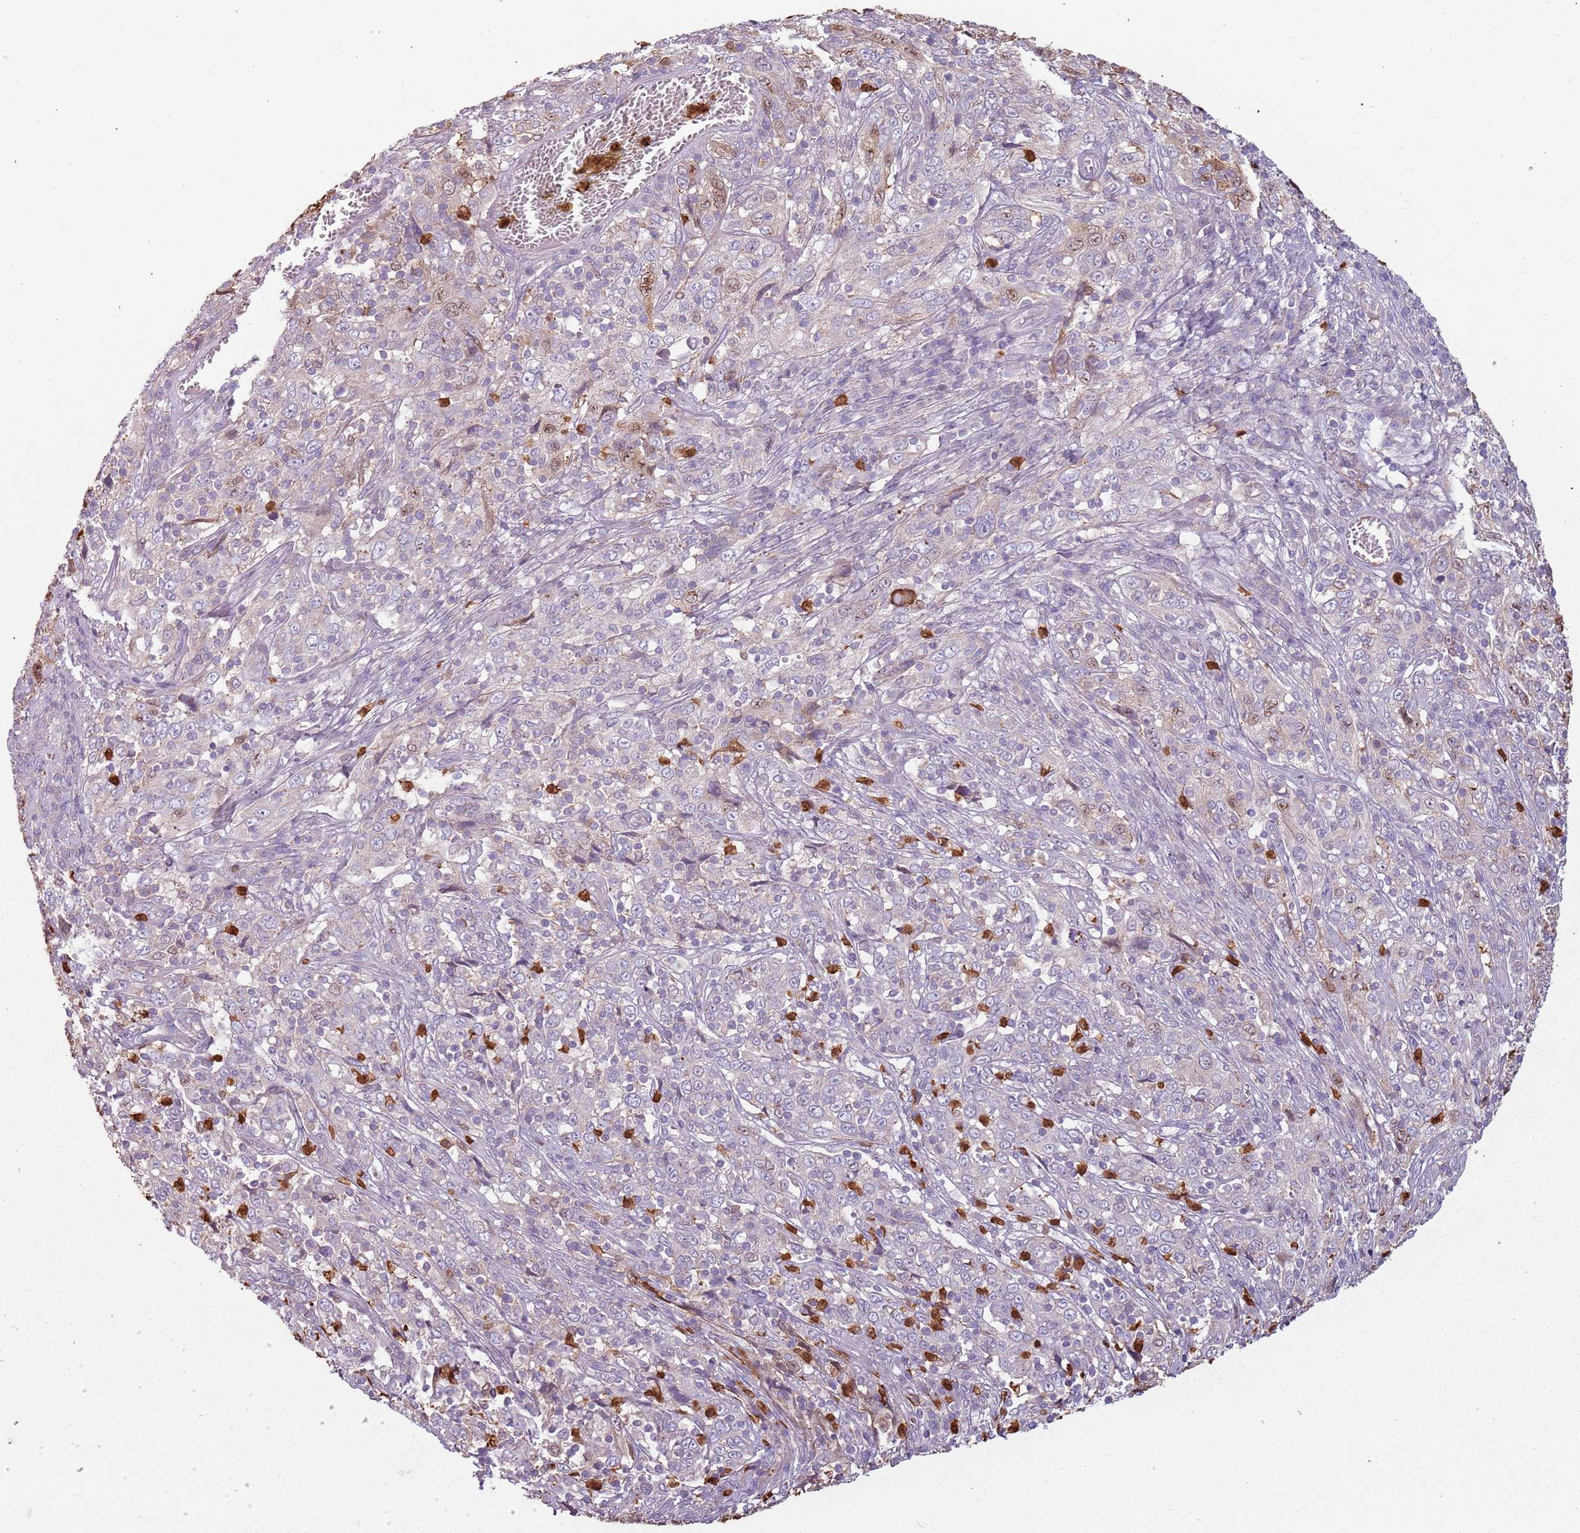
{"staining": {"intensity": "negative", "quantity": "none", "location": "none"}, "tissue": "cervical cancer", "cell_type": "Tumor cells", "image_type": "cancer", "snomed": [{"axis": "morphology", "description": "Squamous cell carcinoma, NOS"}, {"axis": "topography", "description": "Cervix"}], "caption": "IHC of squamous cell carcinoma (cervical) reveals no positivity in tumor cells. (DAB immunohistochemistry (IHC) visualized using brightfield microscopy, high magnification).", "gene": "SPAG4", "patient": {"sex": "female", "age": 46}}